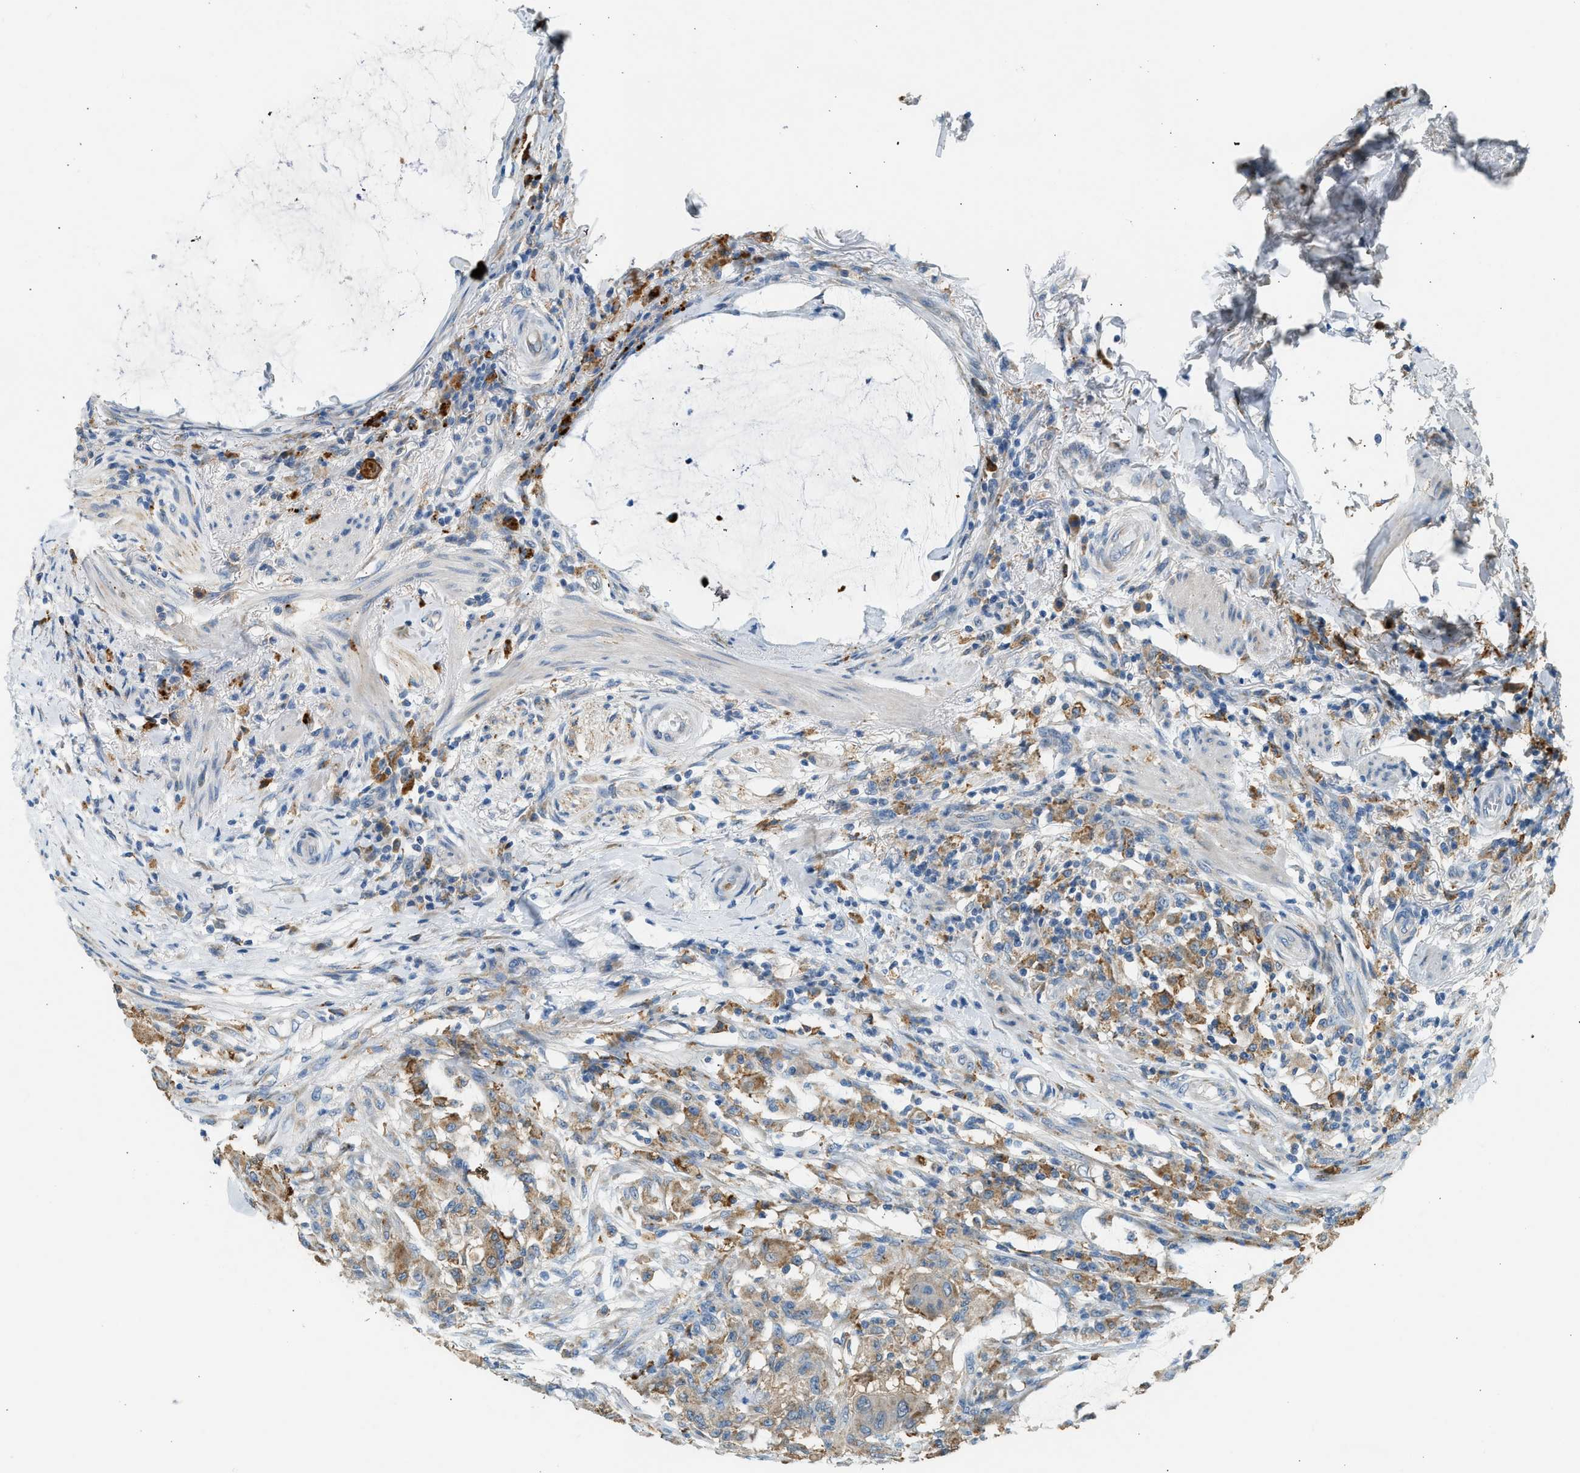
{"staining": {"intensity": "moderate", "quantity": ">75%", "location": "cytoplasmic/membranous"}, "tissue": "colorectal cancer", "cell_type": "Tumor cells", "image_type": "cancer", "snomed": [{"axis": "morphology", "description": "Normal tissue, NOS"}, {"axis": "morphology", "description": "Adenocarcinoma, NOS"}, {"axis": "topography", "description": "Rectum"}, {"axis": "topography", "description": "Peripheral nerve tissue"}], "caption": "This is a histology image of immunohistochemistry (IHC) staining of colorectal cancer, which shows moderate staining in the cytoplasmic/membranous of tumor cells.", "gene": "CTSB", "patient": {"sex": "male", "age": 92}}